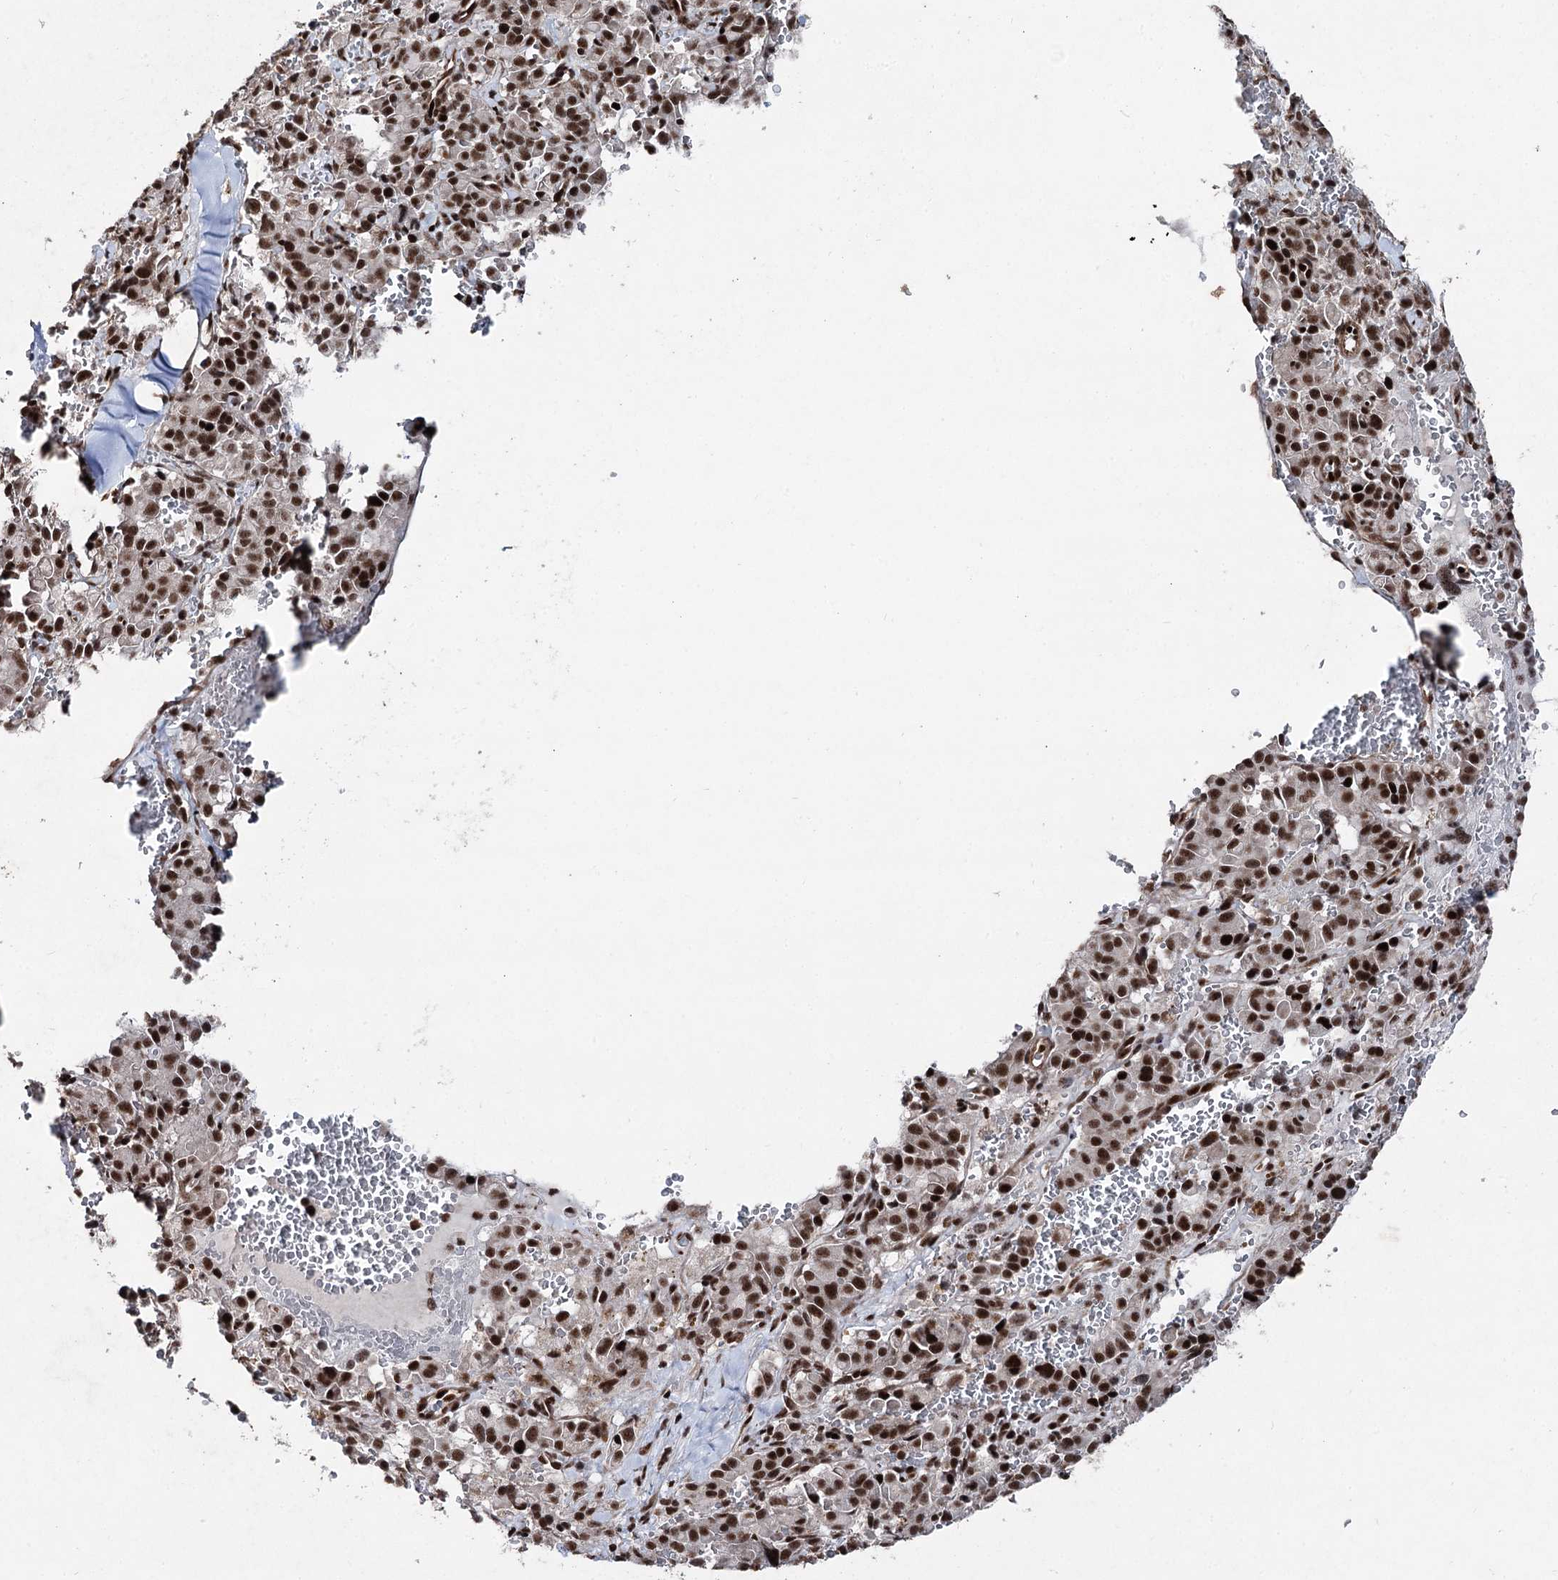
{"staining": {"intensity": "strong", "quantity": ">75%", "location": "nuclear"}, "tissue": "pancreatic cancer", "cell_type": "Tumor cells", "image_type": "cancer", "snomed": [{"axis": "morphology", "description": "Adenocarcinoma, NOS"}, {"axis": "topography", "description": "Pancreas"}], "caption": "Adenocarcinoma (pancreatic) tissue displays strong nuclear expression in approximately >75% of tumor cells, visualized by immunohistochemistry.", "gene": "PDCD4", "patient": {"sex": "male", "age": 65}}